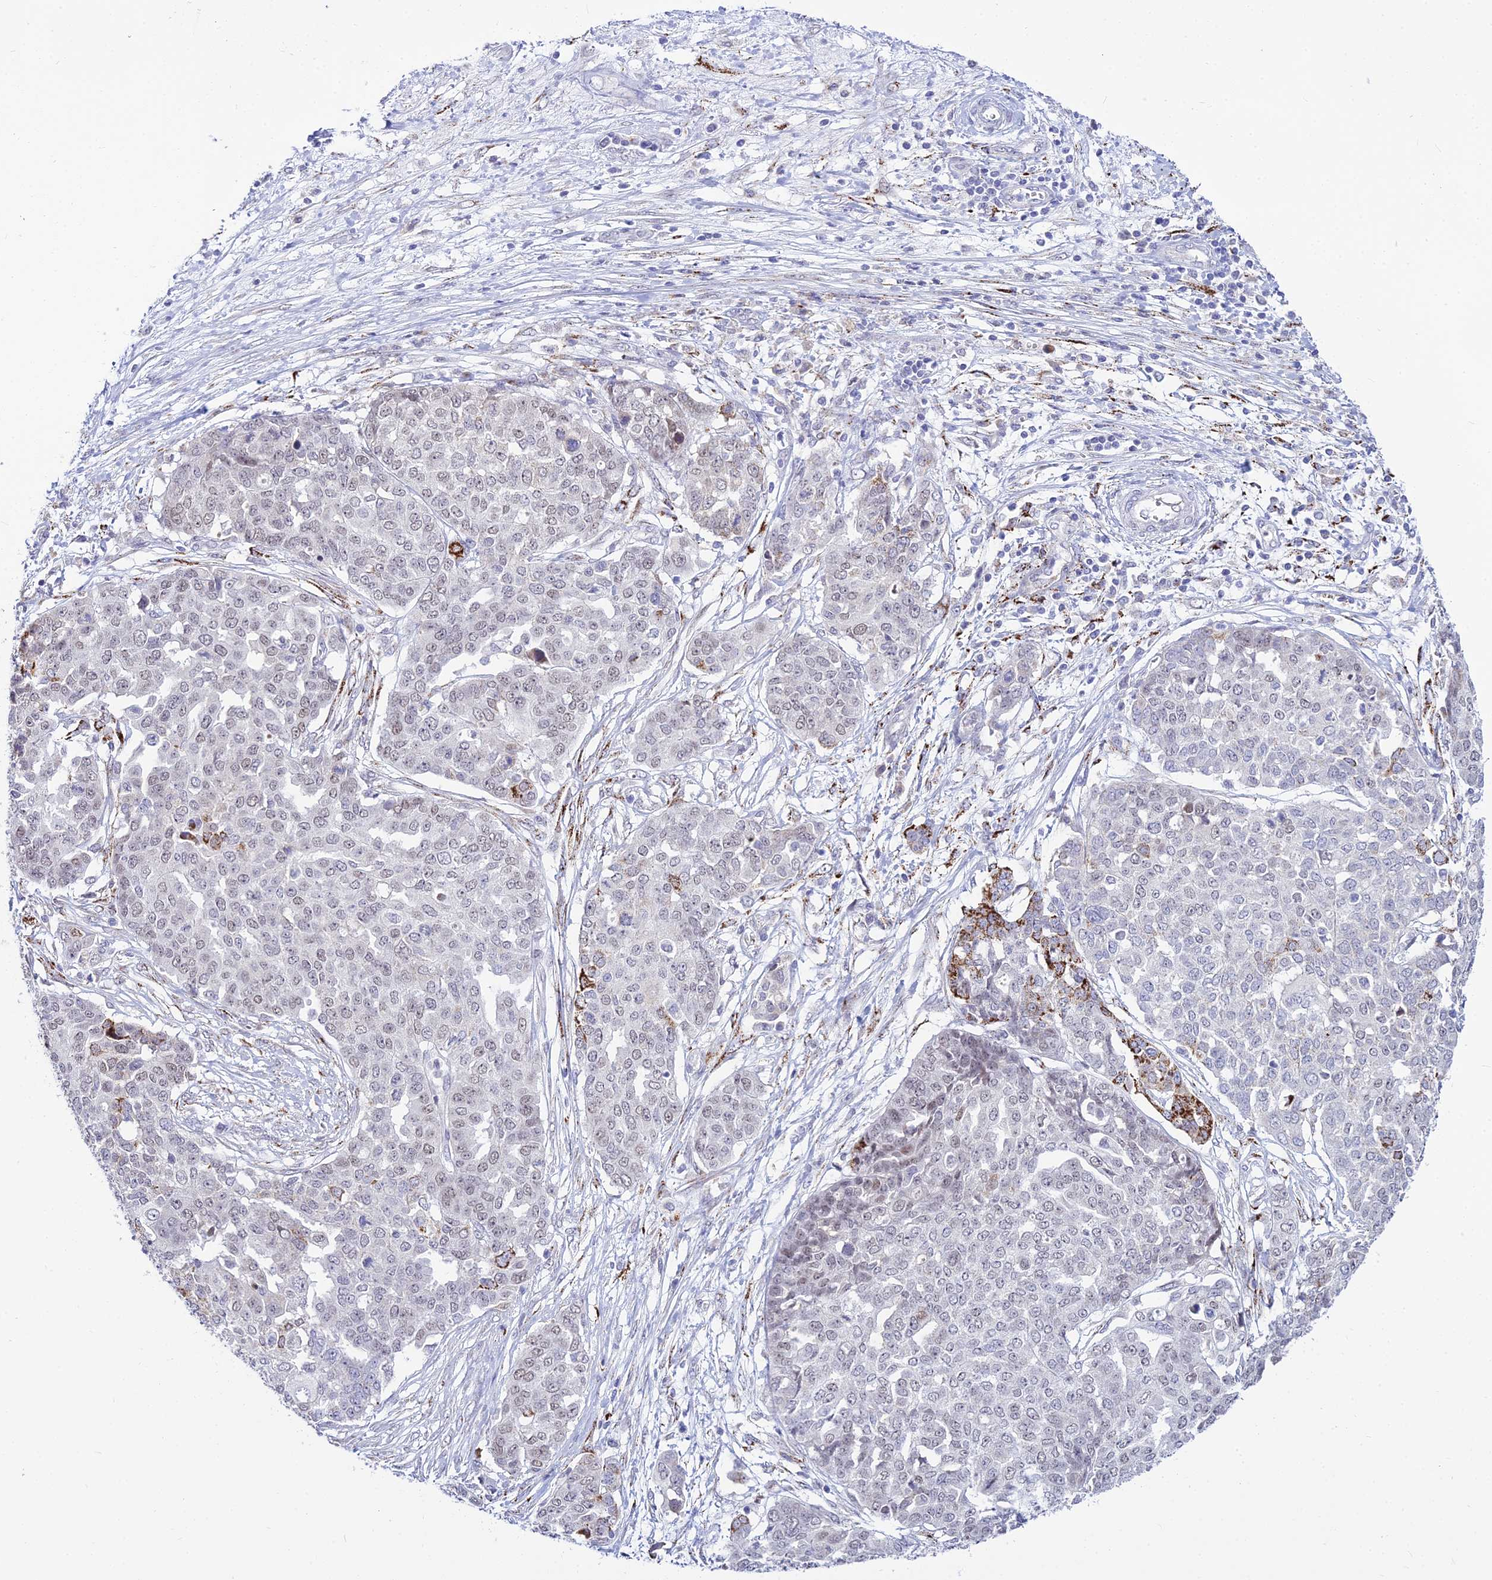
{"staining": {"intensity": "weak", "quantity": "25%-75%", "location": "nuclear"}, "tissue": "ovarian cancer", "cell_type": "Tumor cells", "image_type": "cancer", "snomed": [{"axis": "morphology", "description": "Cystadenocarcinoma, serous, NOS"}, {"axis": "topography", "description": "Soft tissue"}, {"axis": "topography", "description": "Ovary"}], "caption": "Serous cystadenocarcinoma (ovarian) tissue reveals weak nuclear expression in approximately 25%-75% of tumor cells, visualized by immunohistochemistry.", "gene": "C6orf163", "patient": {"sex": "female", "age": 57}}